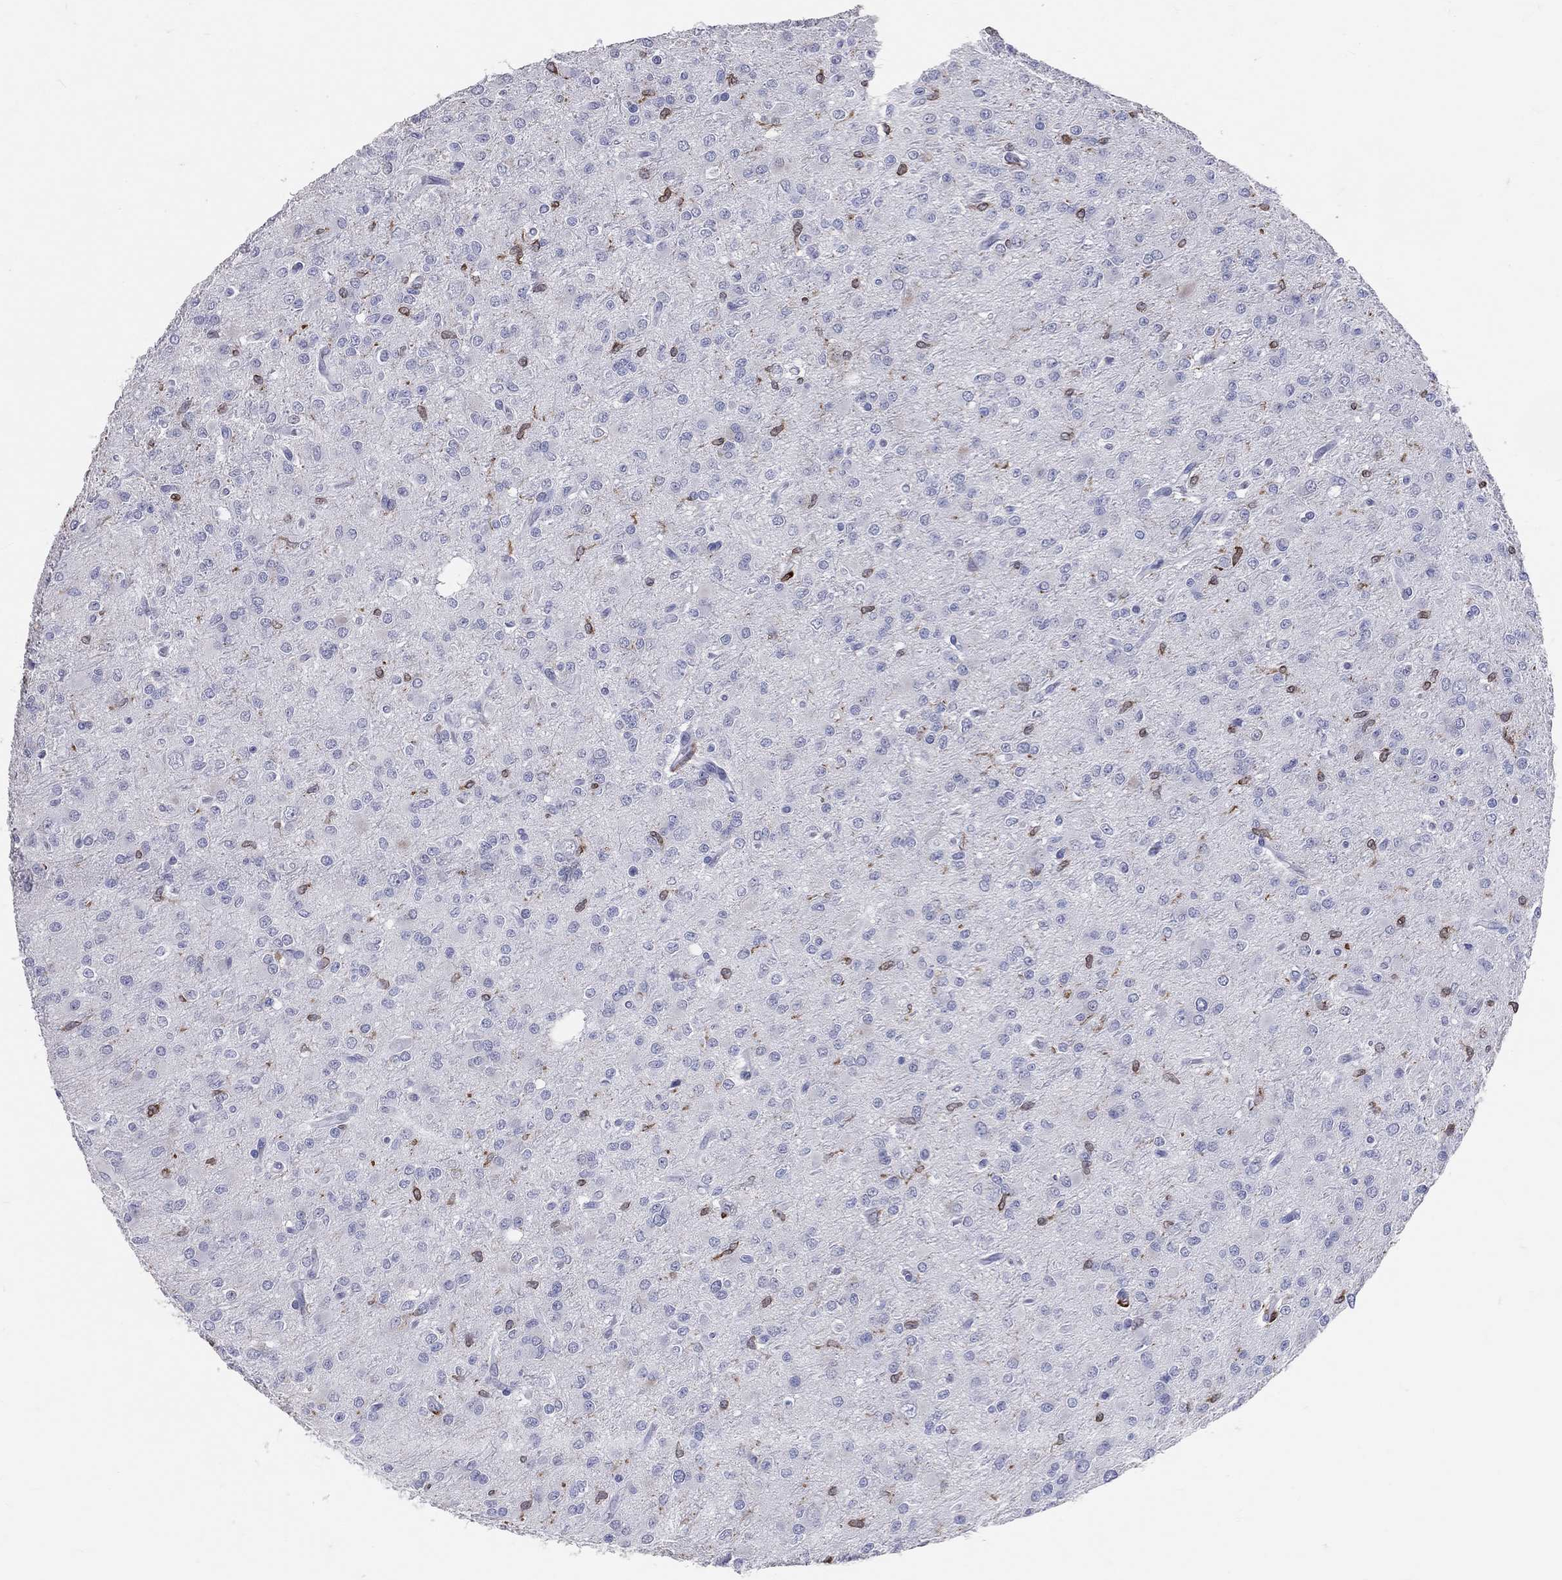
{"staining": {"intensity": "negative", "quantity": "none", "location": "none"}, "tissue": "glioma", "cell_type": "Tumor cells", "image_type": "cancer", "snomed": [{"axis": "morphology", "description": "Glioma, malignant, Low grade"}, {"axis": "topography", "description": "Brain"}], "caption": "The photomicrograph demonstrates no staining of tumor cells in glioma.", "gene": "CD74", "patient": {"sex": "male", "age": 27}}